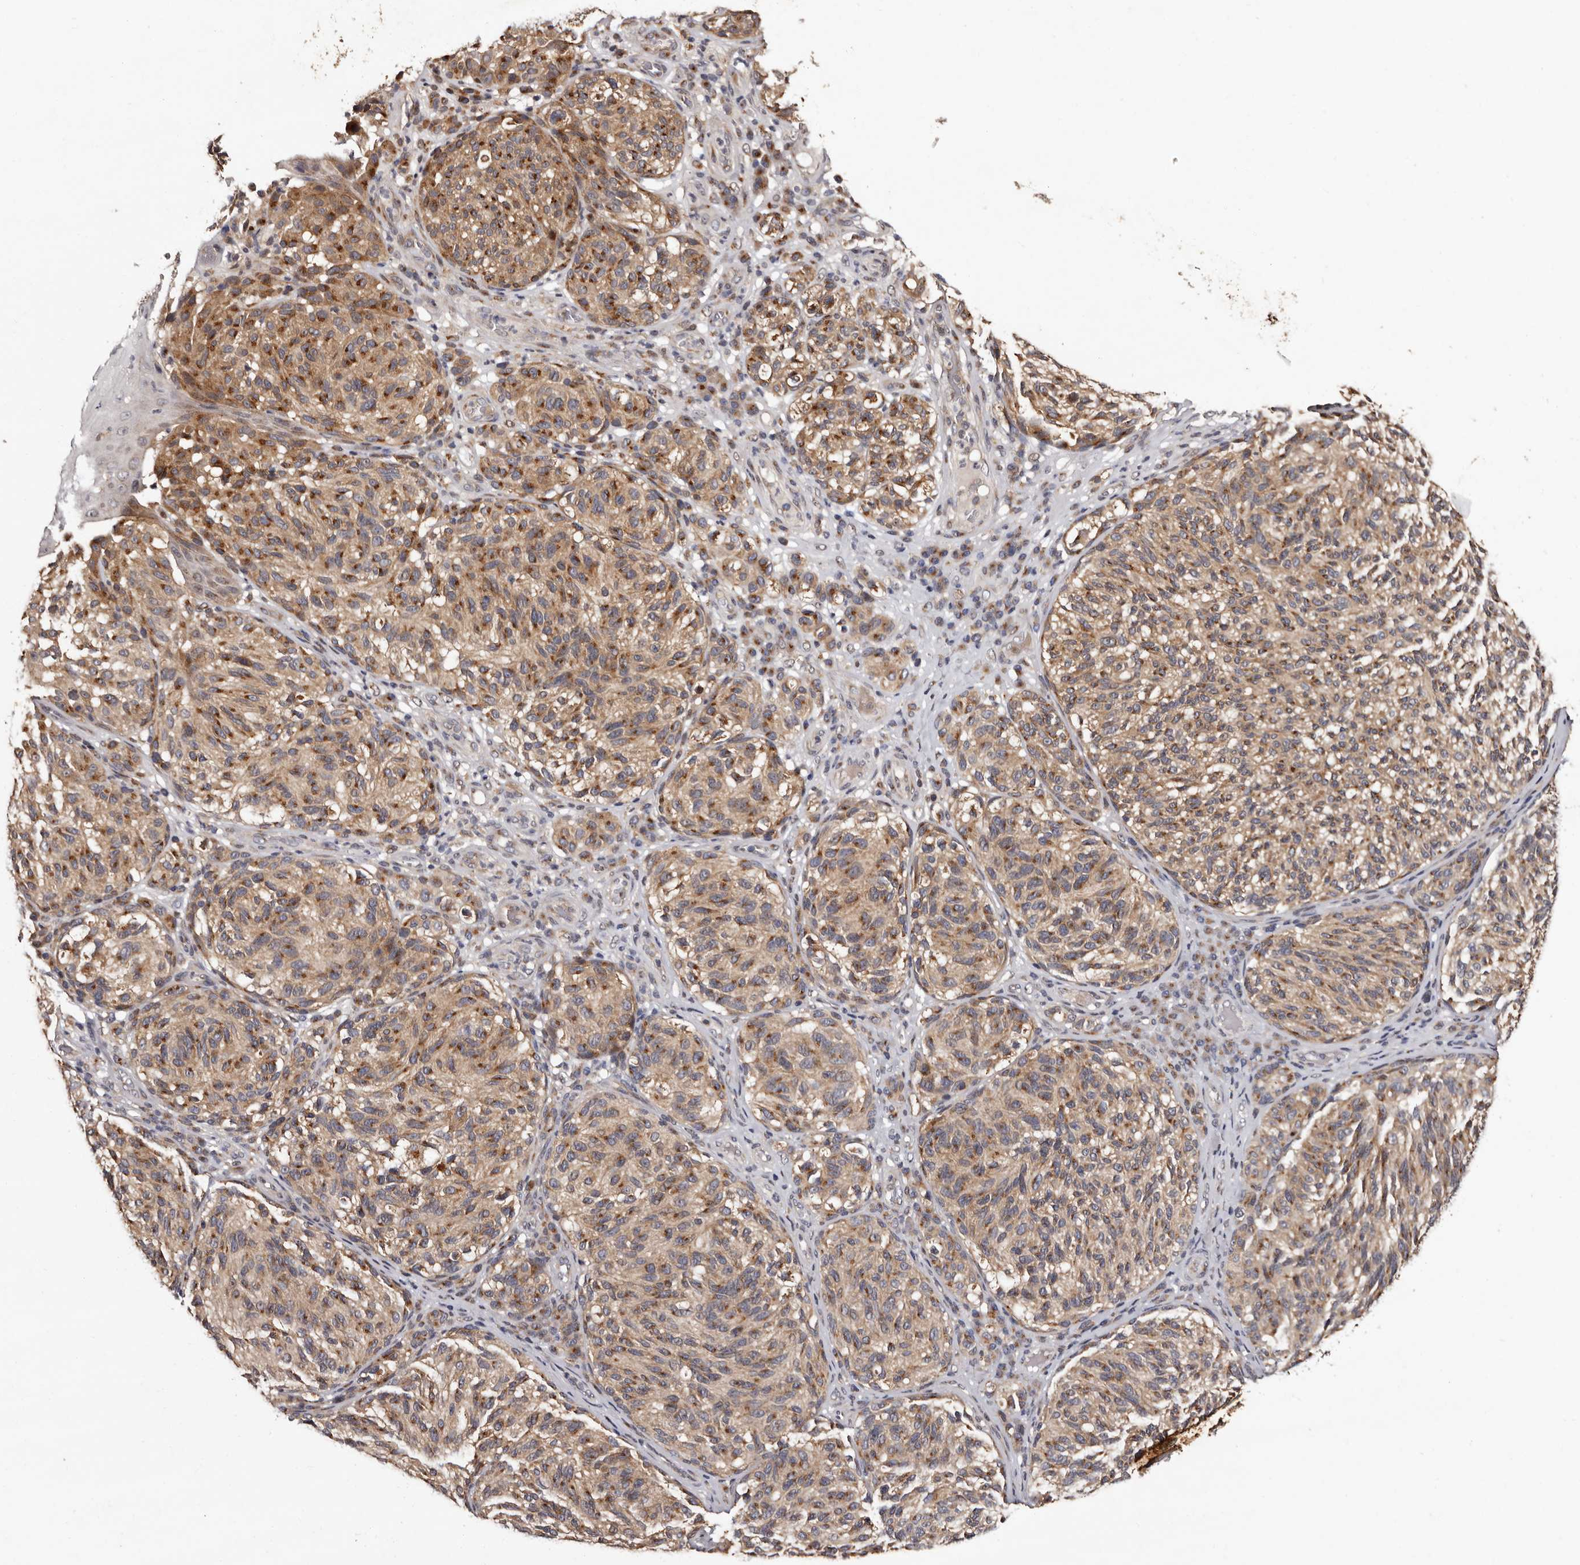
{"staining": {"intensity": "moderate", "quantity": ">75%", "location": "cytoplasmic/membranous"}, "tissue": "melanoma", "cell_type": "Tumor cells", "image_type": "cancer", "snomed": [{"axis": "morphology", "description": "Malignant melanoma, NOS"}, {"axis": "topography", "description": "Skin"}], "caption": "Immunohistochemical staining of malignant melanoma shows medium levels of moderate cytoplasmic/membranous protein expression in about >75% of tumor cells. (Brightfield microscopy of DAB IHC at high magnification).", "gene": "FAM91A1", "patient": {"sex": "female", "age": 73}}